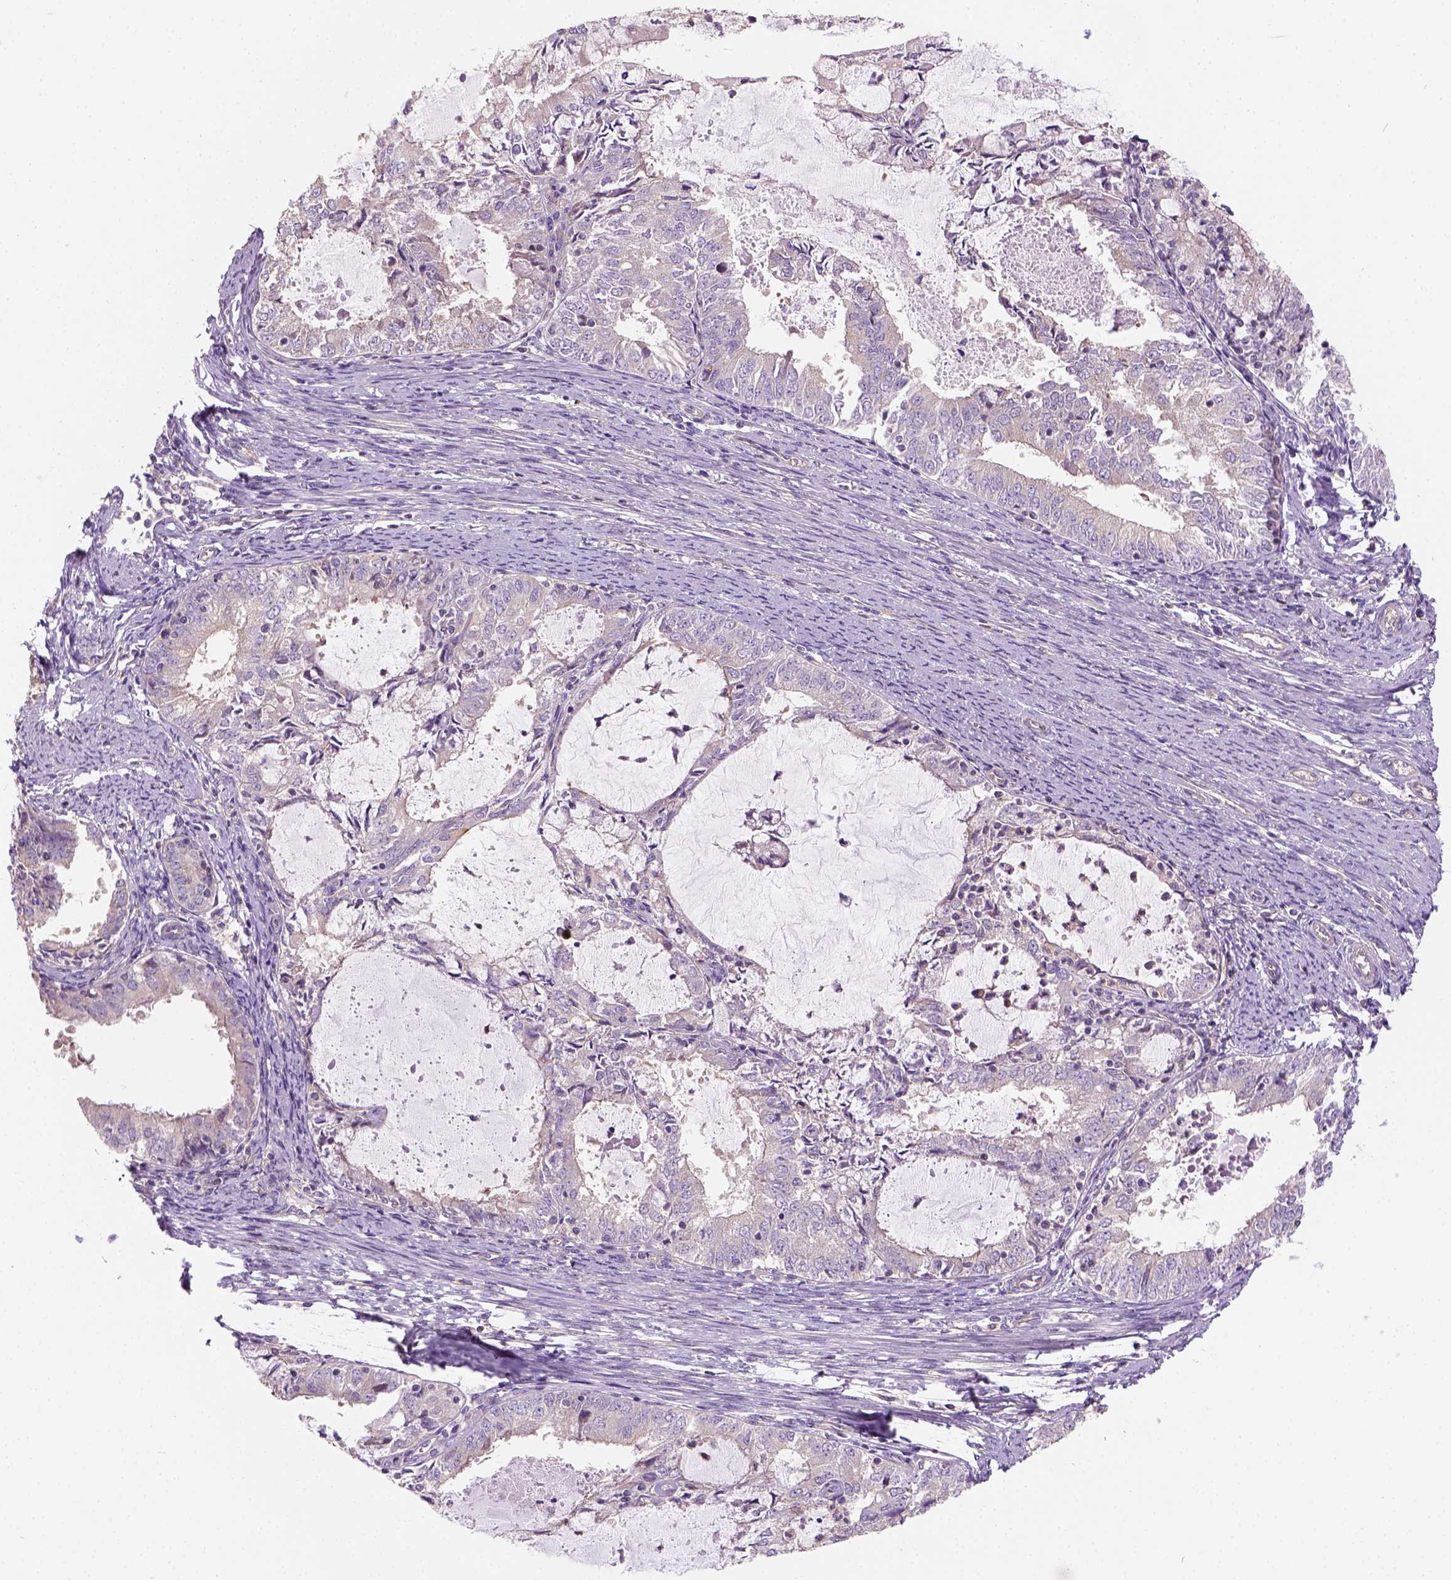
{"staining": {"intensity": "weak", "quantity": ">75%", "location": "cytoplasmic/membranous"}, "tissue": "endometrial cancer", "cell_type": "Tumor cells", "image_type": "cancer", "snomed": [{"axis": "morphology", "description": "Adenocarcinoma, NOS"}, {"axis": "topography", "description": "Endometrium"}], "caption": "This micrograph shows immunohistochemistry staining of human endometrial cancer, with low weak cytoplasmic/membranous staining in approximately >75% of tumor cells.", "gene": "CRACR2A", "patient": {"sex": "female", "age": 57}}